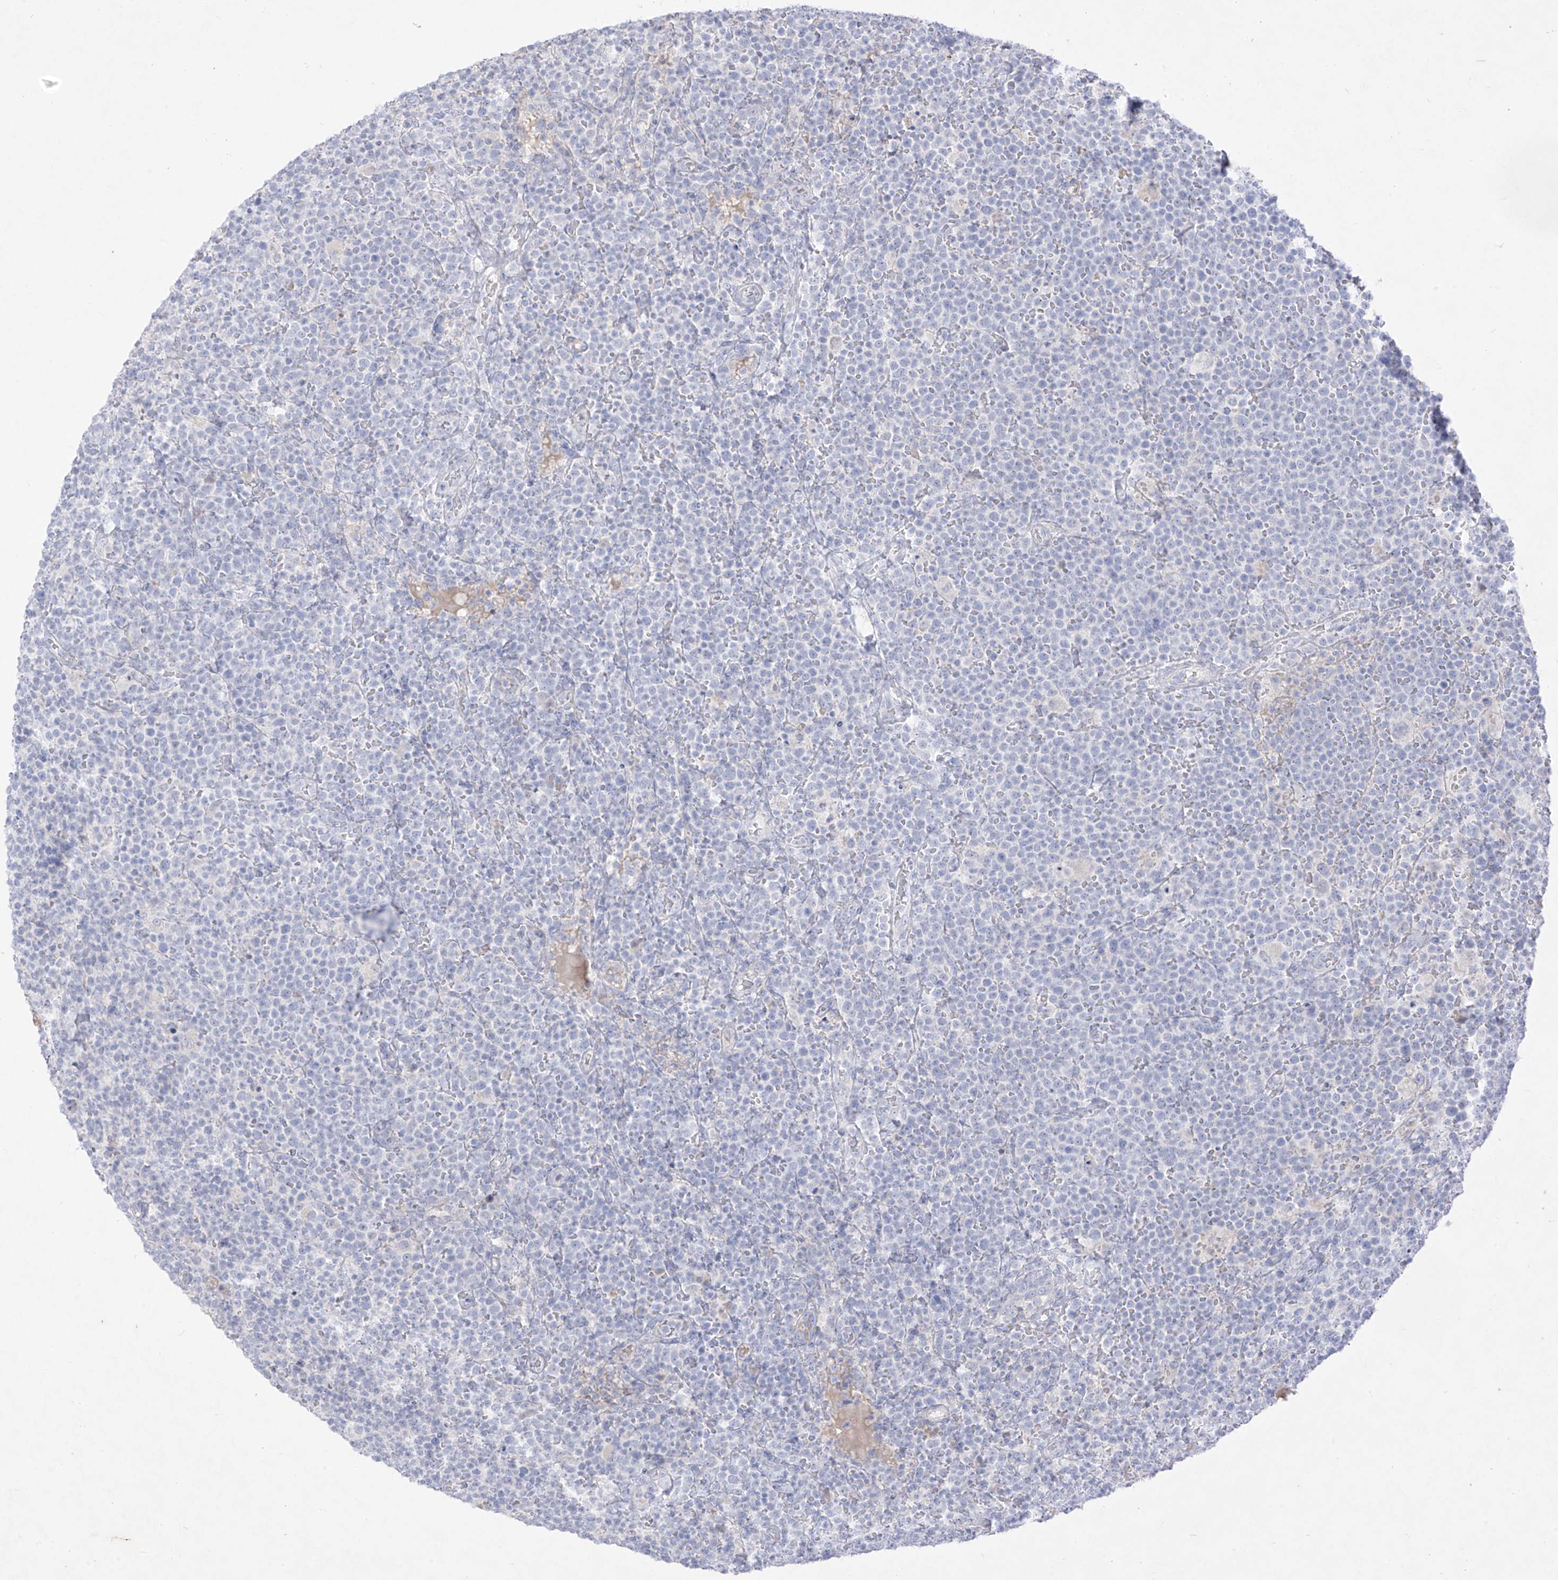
{"staining": {"intensity": "negative", "quantity": "none", "location": "none"}, "tissue": "lymphoma", "cell_type": "Tumor cells", "image_type": "cancer", "snomed": [{"axis": "morphology", "description": "Malignant lymphoma, non-Hodgkin's type, High grade"}, {"axis": "topography", "description": "Lymph node"}], "caption": "Immunohistochemical staining of human lymphoma reveals no significant positivity in tumor cells.", "gene": "TGM4", "patient": {"sex": "male", "age": 61}}